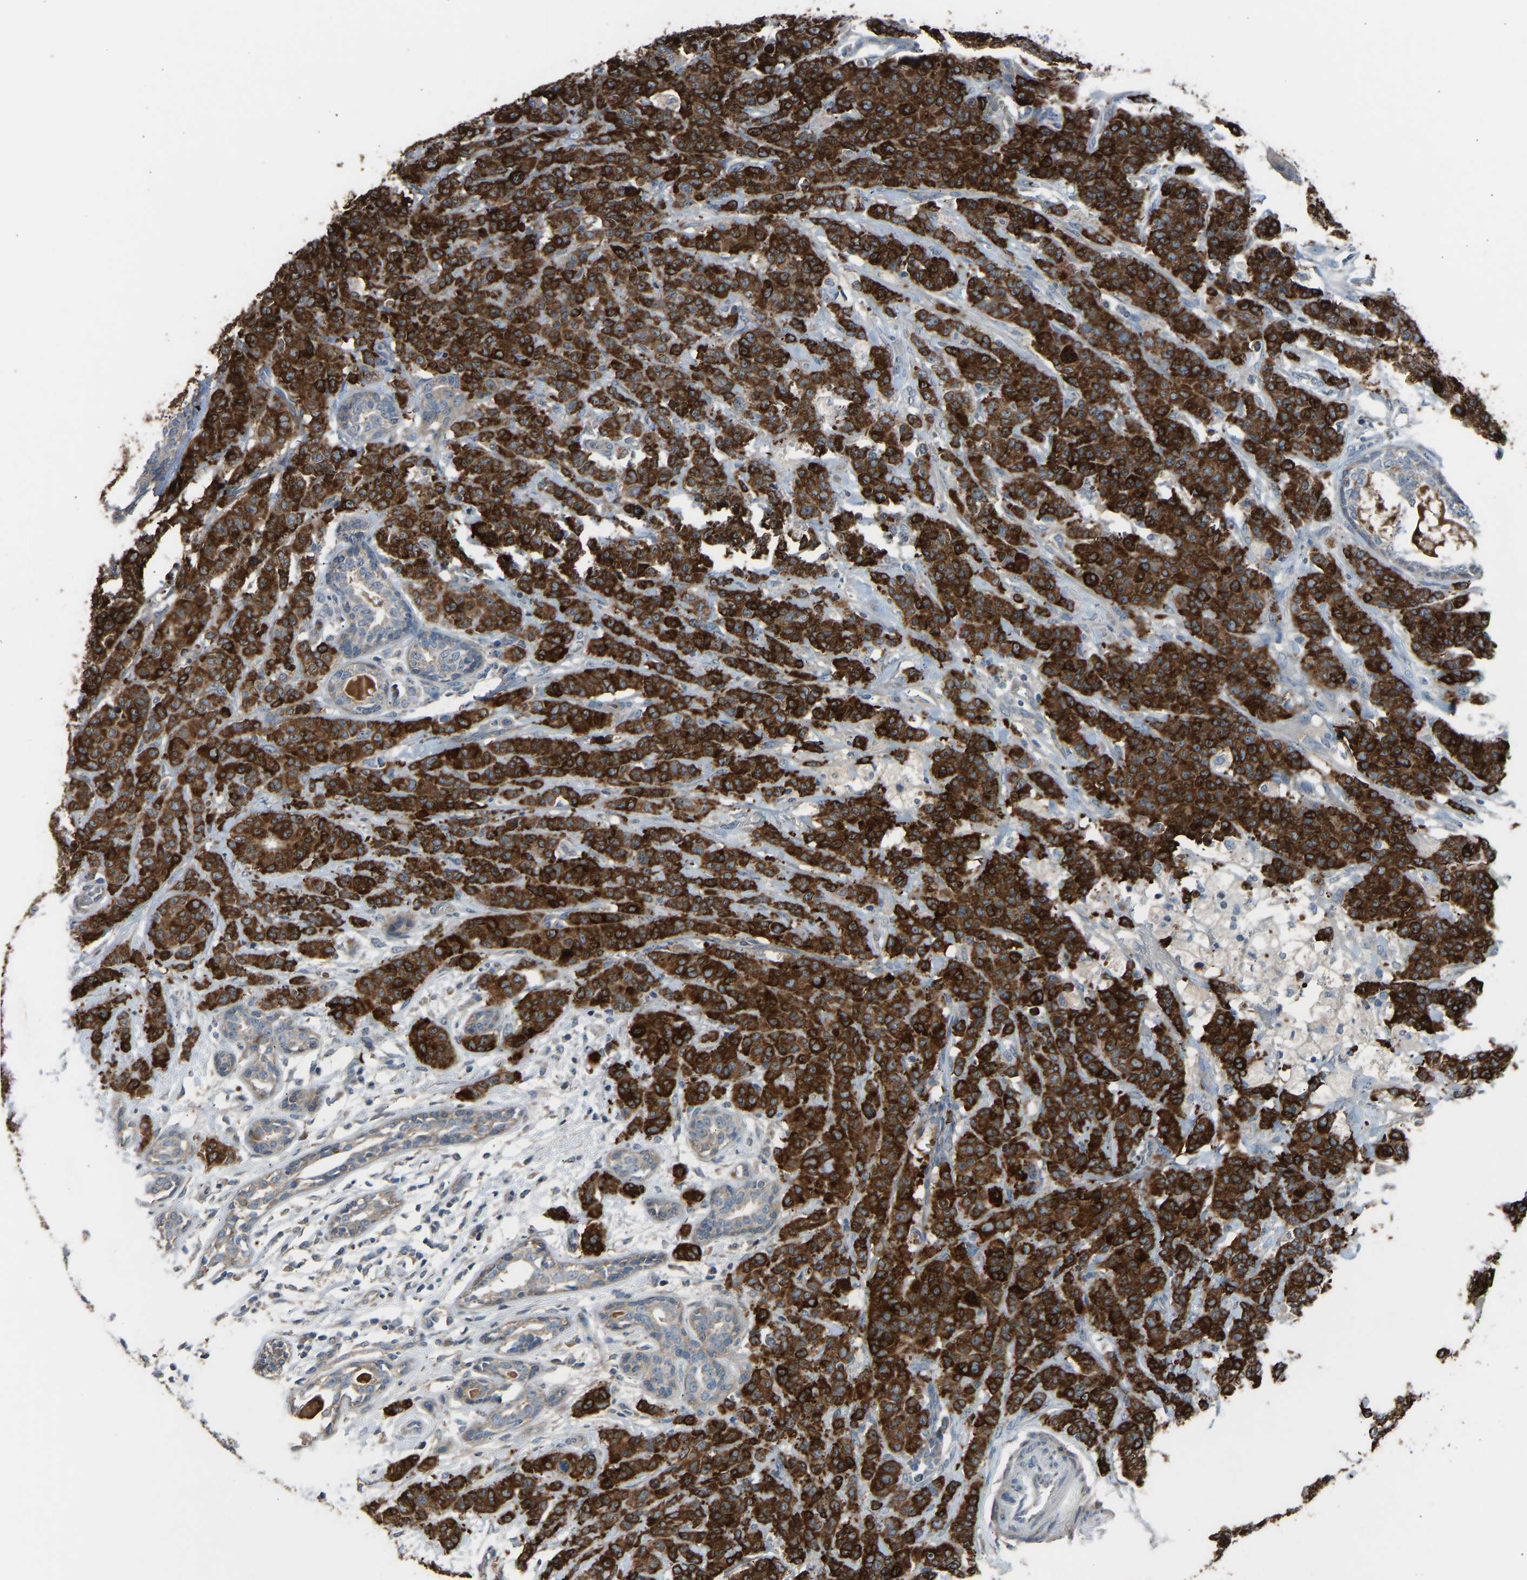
{"staining": {"intensity": "strong", "quantity": ">75%", "location": "cytoplasmic/membranous"}, "tissue": "breast cancer", "cell_type": "Tumor cells", "image_type": "cancer", "snomed": [{"axis": "morphology", "description": "Normal tissue, NOS"}, {"axis": "morphology", "description": "Duct carcinoma"}, {"axis": "topography", "description": "Breast"}], "caption": "Protein analysis of breast cancer tissue shows strong cytoplasmic/membranous positivity in approximately >75% of tumor cells.", "gene": "TGFBR3", "patient": {"sex": "female", "age": 40}}